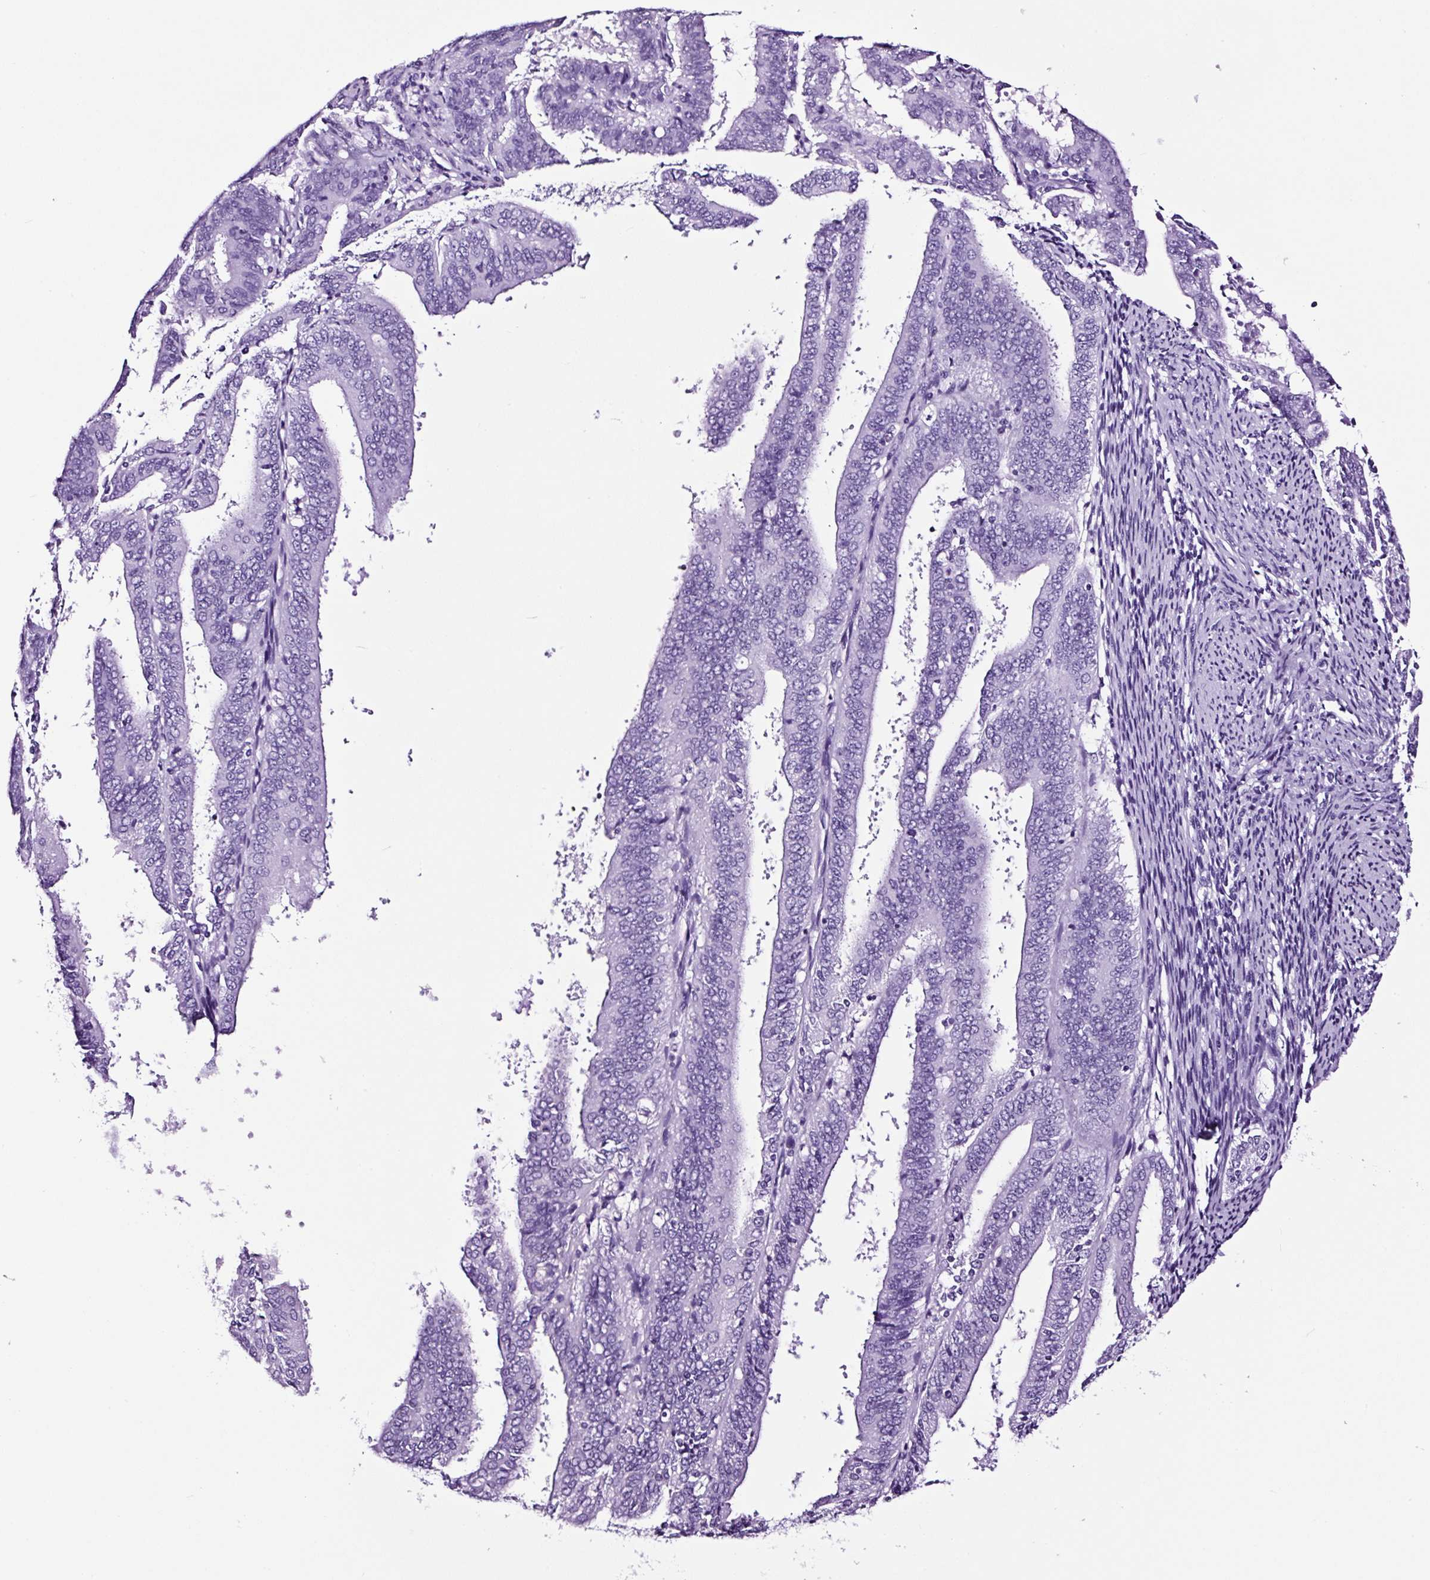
{"staining": {"intensity": "negative", "quantity": "none", "location": "none"}, "tissue": "endometrial cancer", "cell_type": "Tumor cells", "image_type": "cancer", "snomed": [{"axis": "morphology", "description": "Adenocarcinoma, NOS"}, {"axis": "topography", "description": "Endometrium"}], "caption": "Protein analysis of endometrial adenocarcinoma demonstrates no significant positivity in tumor cells.", "gene": "FBXL7", "patient": {"sex": "female", "age": 63}}